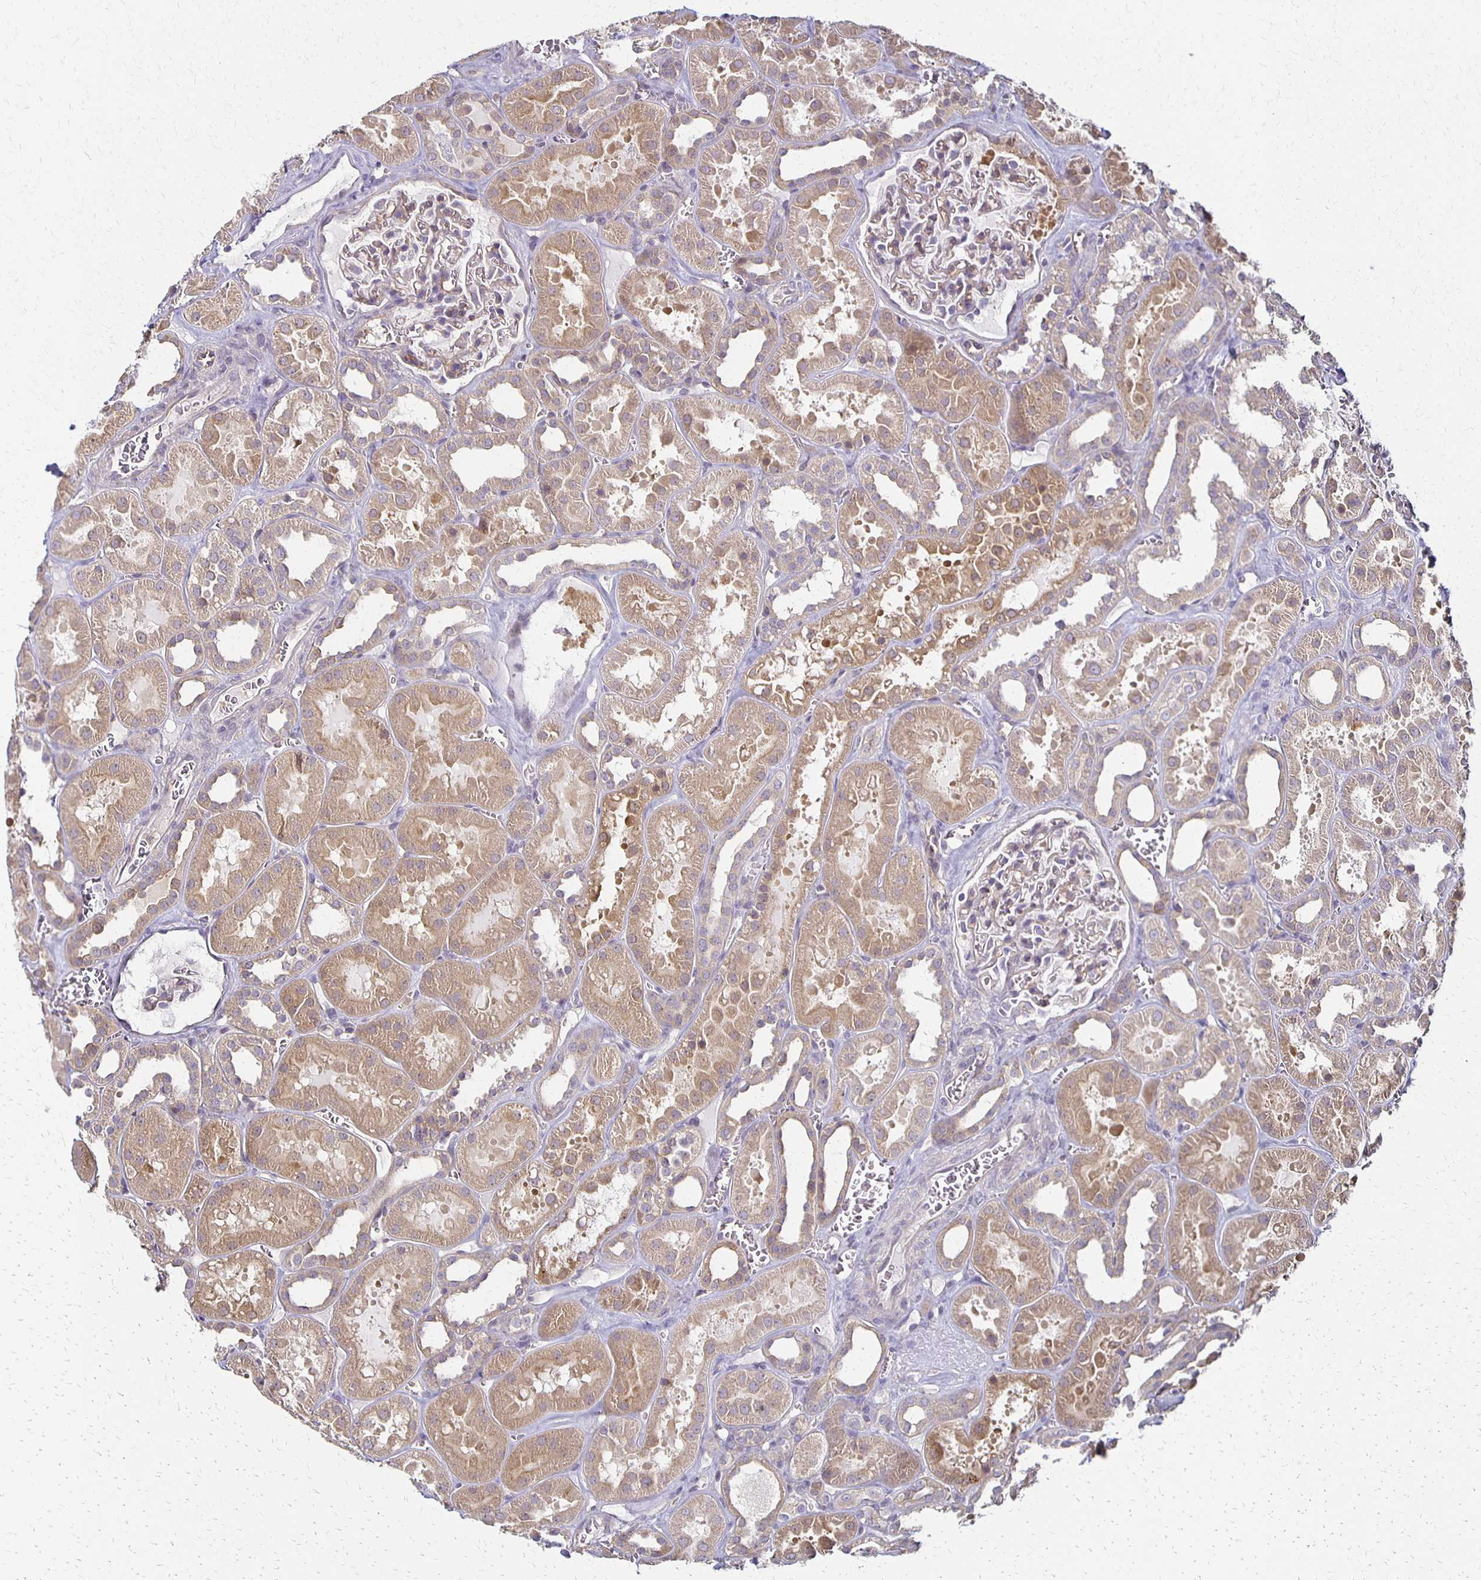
{"staining": {"intensity": "weak", "quantity": "25%-75%", "location": "cytoplasmic/membranous"}, "tissue": "kidney", "cell_type": "Cells in glomeruli", "image_type": "normal", "snomed": [{"axis": "morphology", "description": "Normal tissue, NOS"}, {"axis": "topography", "description": "Kidney"}], "caption": "Cells in glomeruli exhibit low levels of weak cytoplasmic/membranous positivity in about 25%-75% of cells in benign human kidney. (IHC, brightfield microscopy, high magnification).", "gene": "GPX4", "patient": {"sex": "female", "age": 41}}